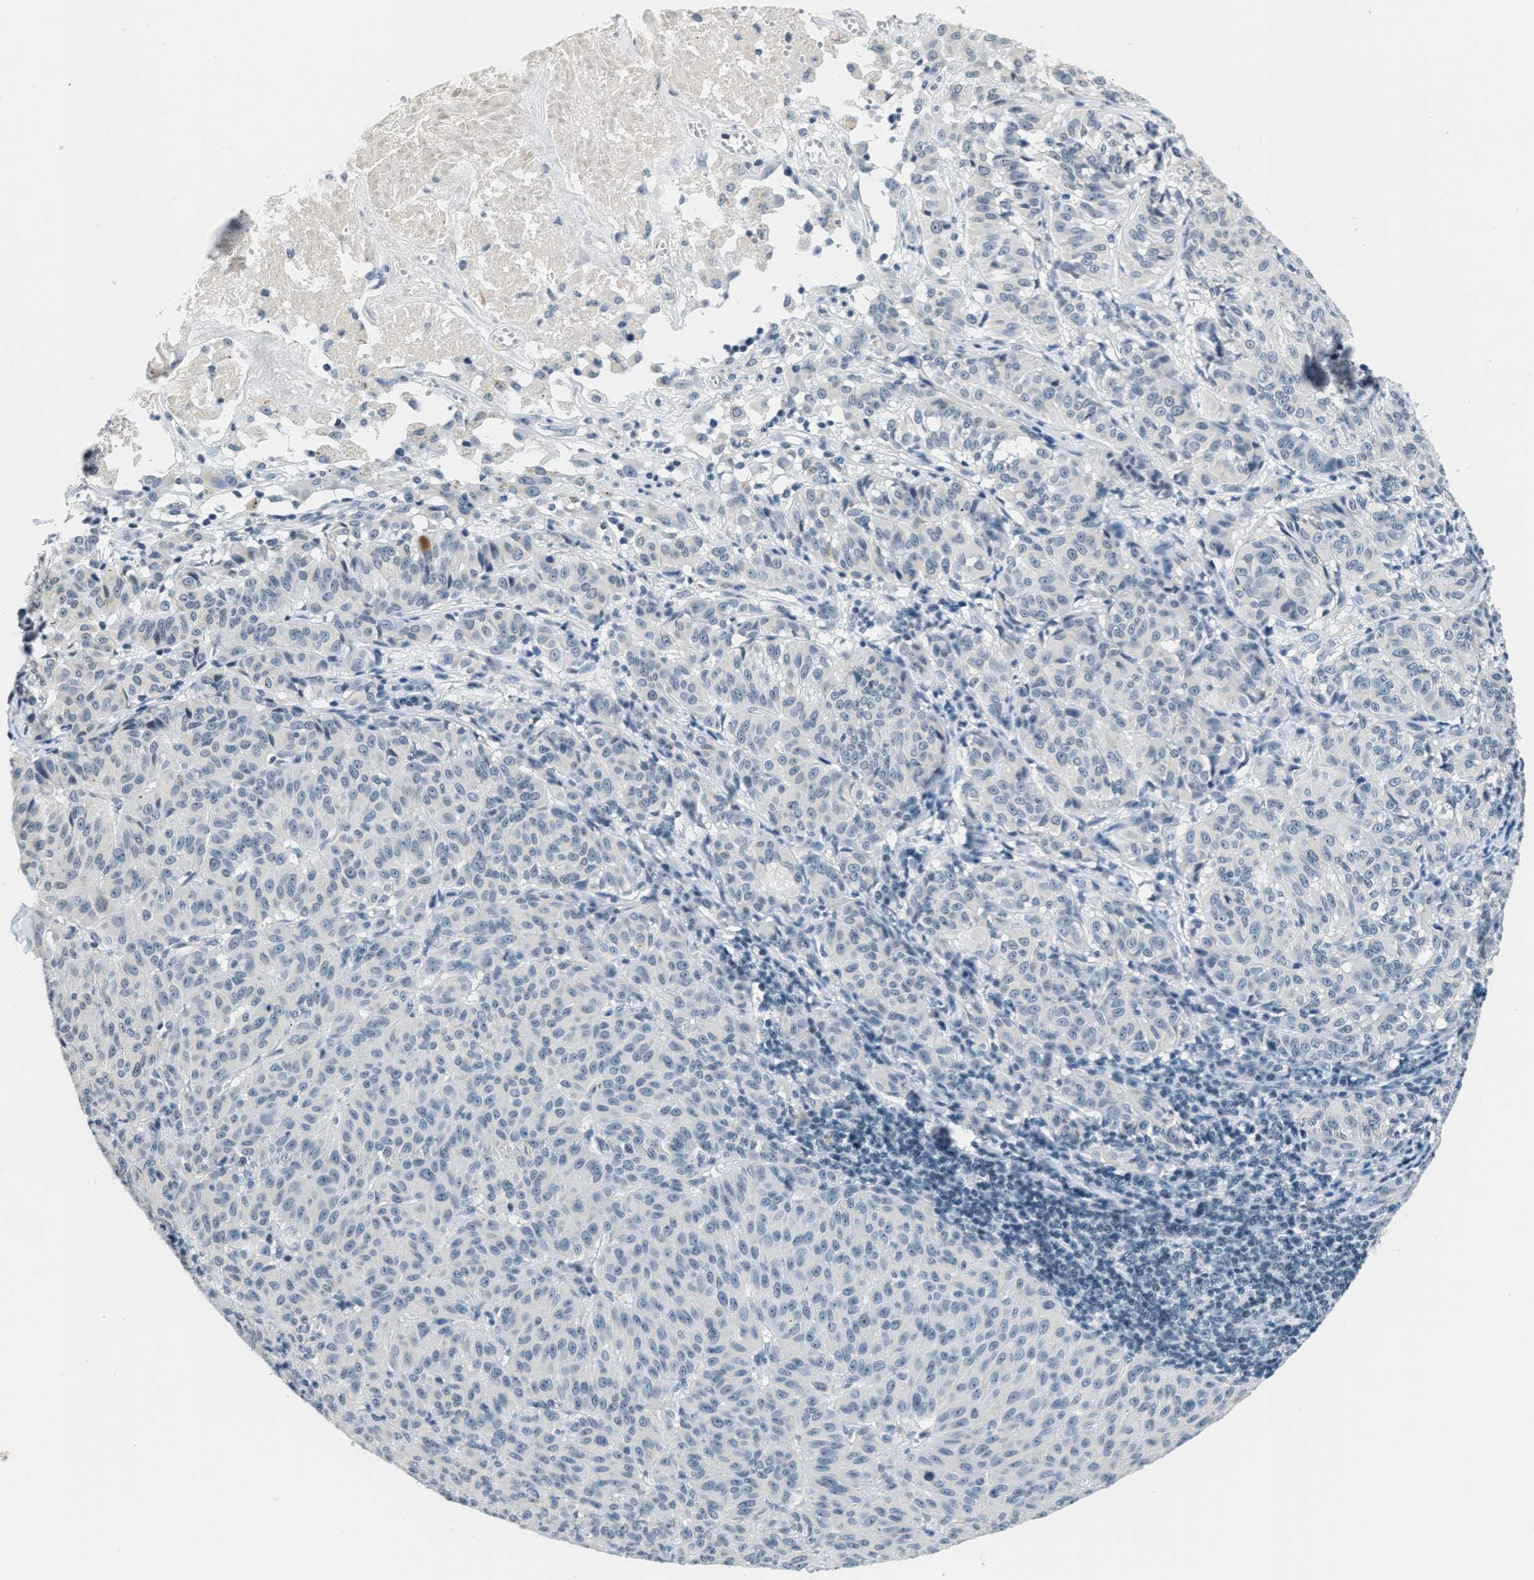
{"staining": {"intensity": "negative", "quantity": "none", "location": "none"}, "tissue": "melanoma", "cell_type": "Tumor cells", "image_type": "cancer", "snomed": [{"axis": "morphology", "description": "Malignant melanoma, NOS"}, {"axis": "topography", "description": "Skin"}], "caption": "A photomicrograph of human malignant melanoma is negative for staining in tumor cells.", "gene": "CA4", "patient": {"sex": "female", "age": 72}}